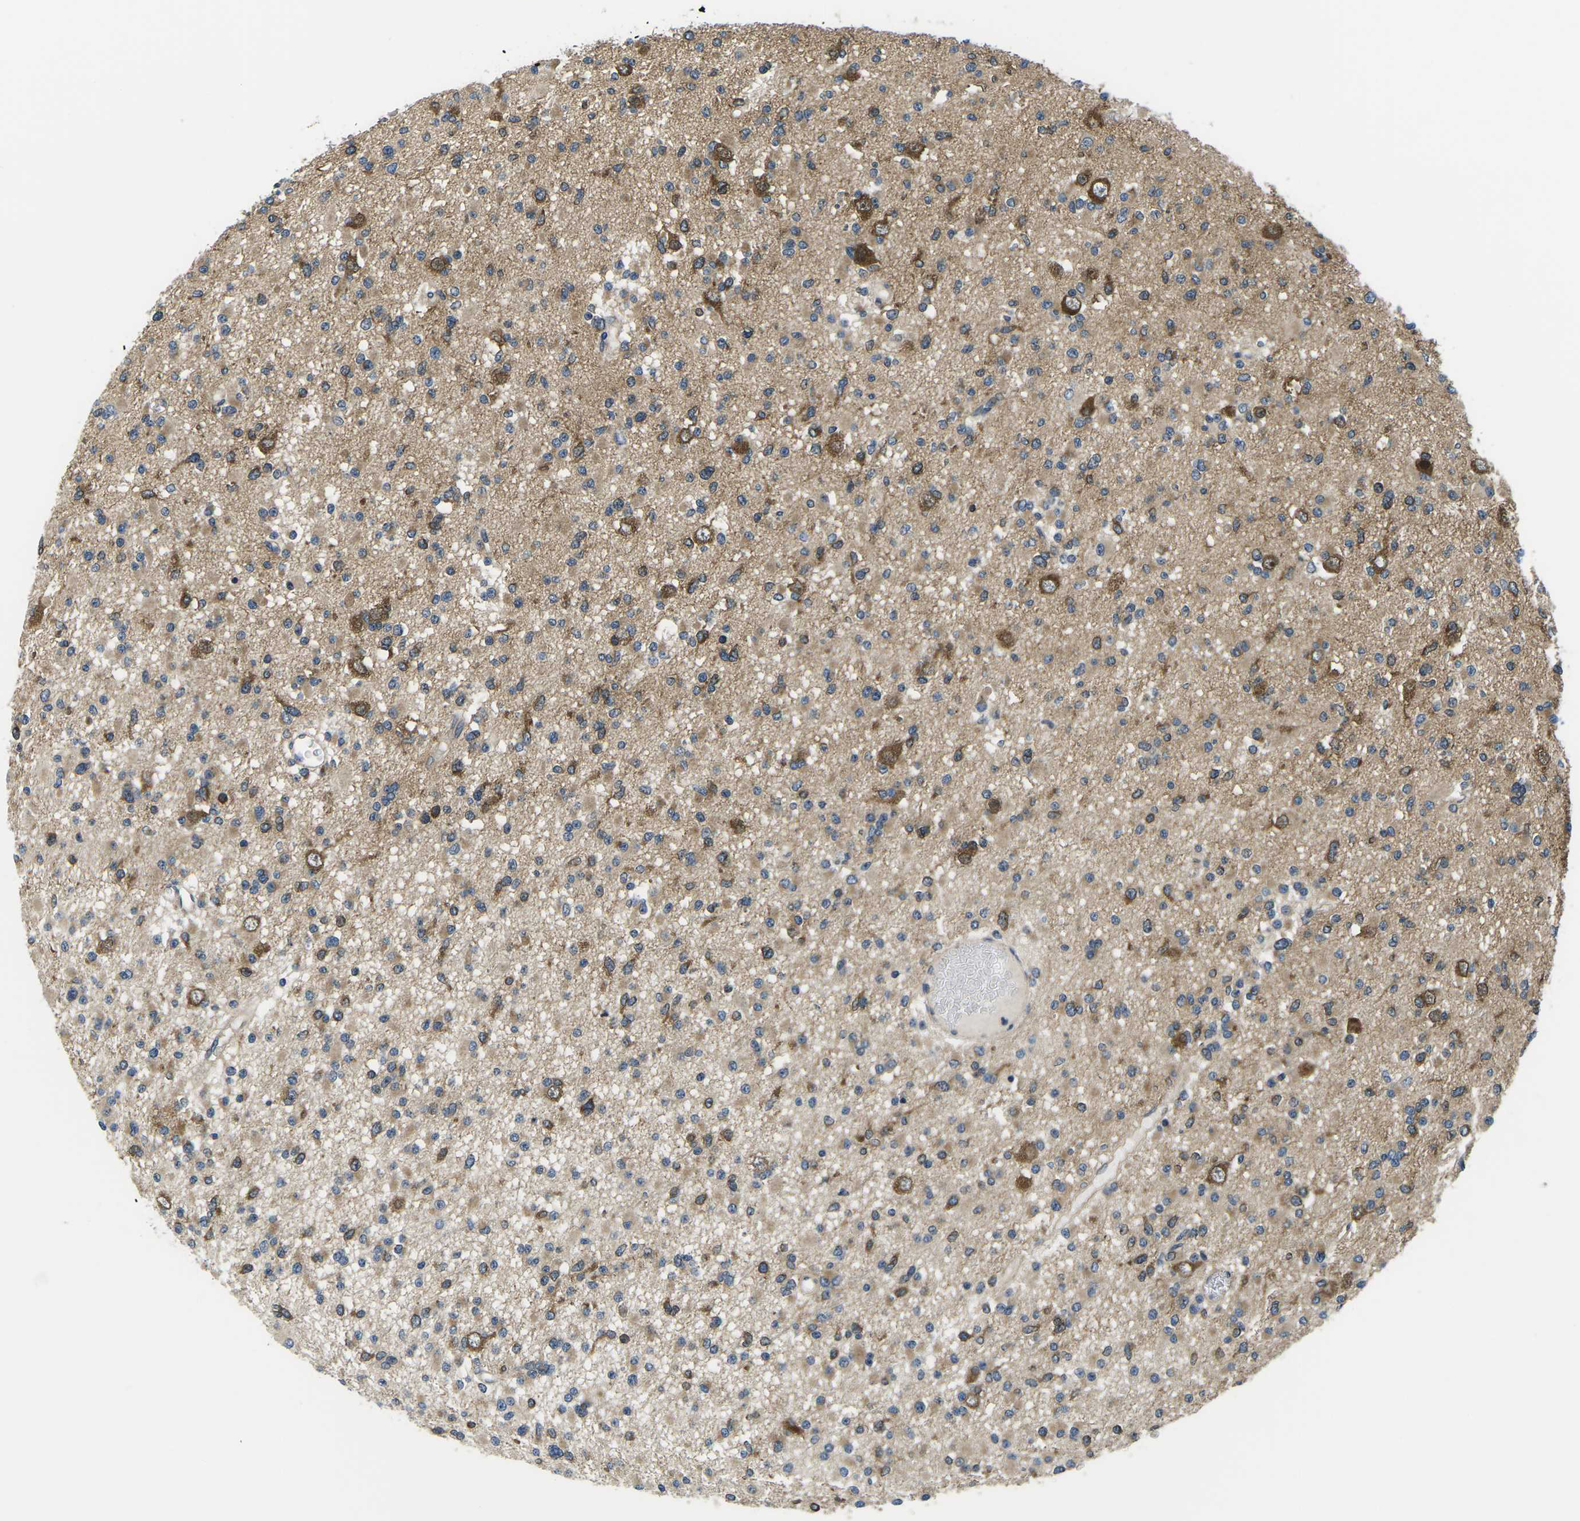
{"staining": {"intensity": "moderate", "quantity": "<25%", "location": "cytoplasmic/membranous"}, "tissue": "glioma", "cell_type": "Tumor cells", "image_type": "cancer", "snomed": [{"axis": "morphology", "description": "Glioma, malignant, Low grade"}, {"axis": "topography", "description": "Brain"}], "caption": "Low-grade glioma (malignant) was stained to show a protein in brown. There is low levels of moderate cytoplasmic/membranous positivity in approximately <25% of tumor cells.", "gene": "GSK3B", "patient": {"sex": "female", "age": 22}}